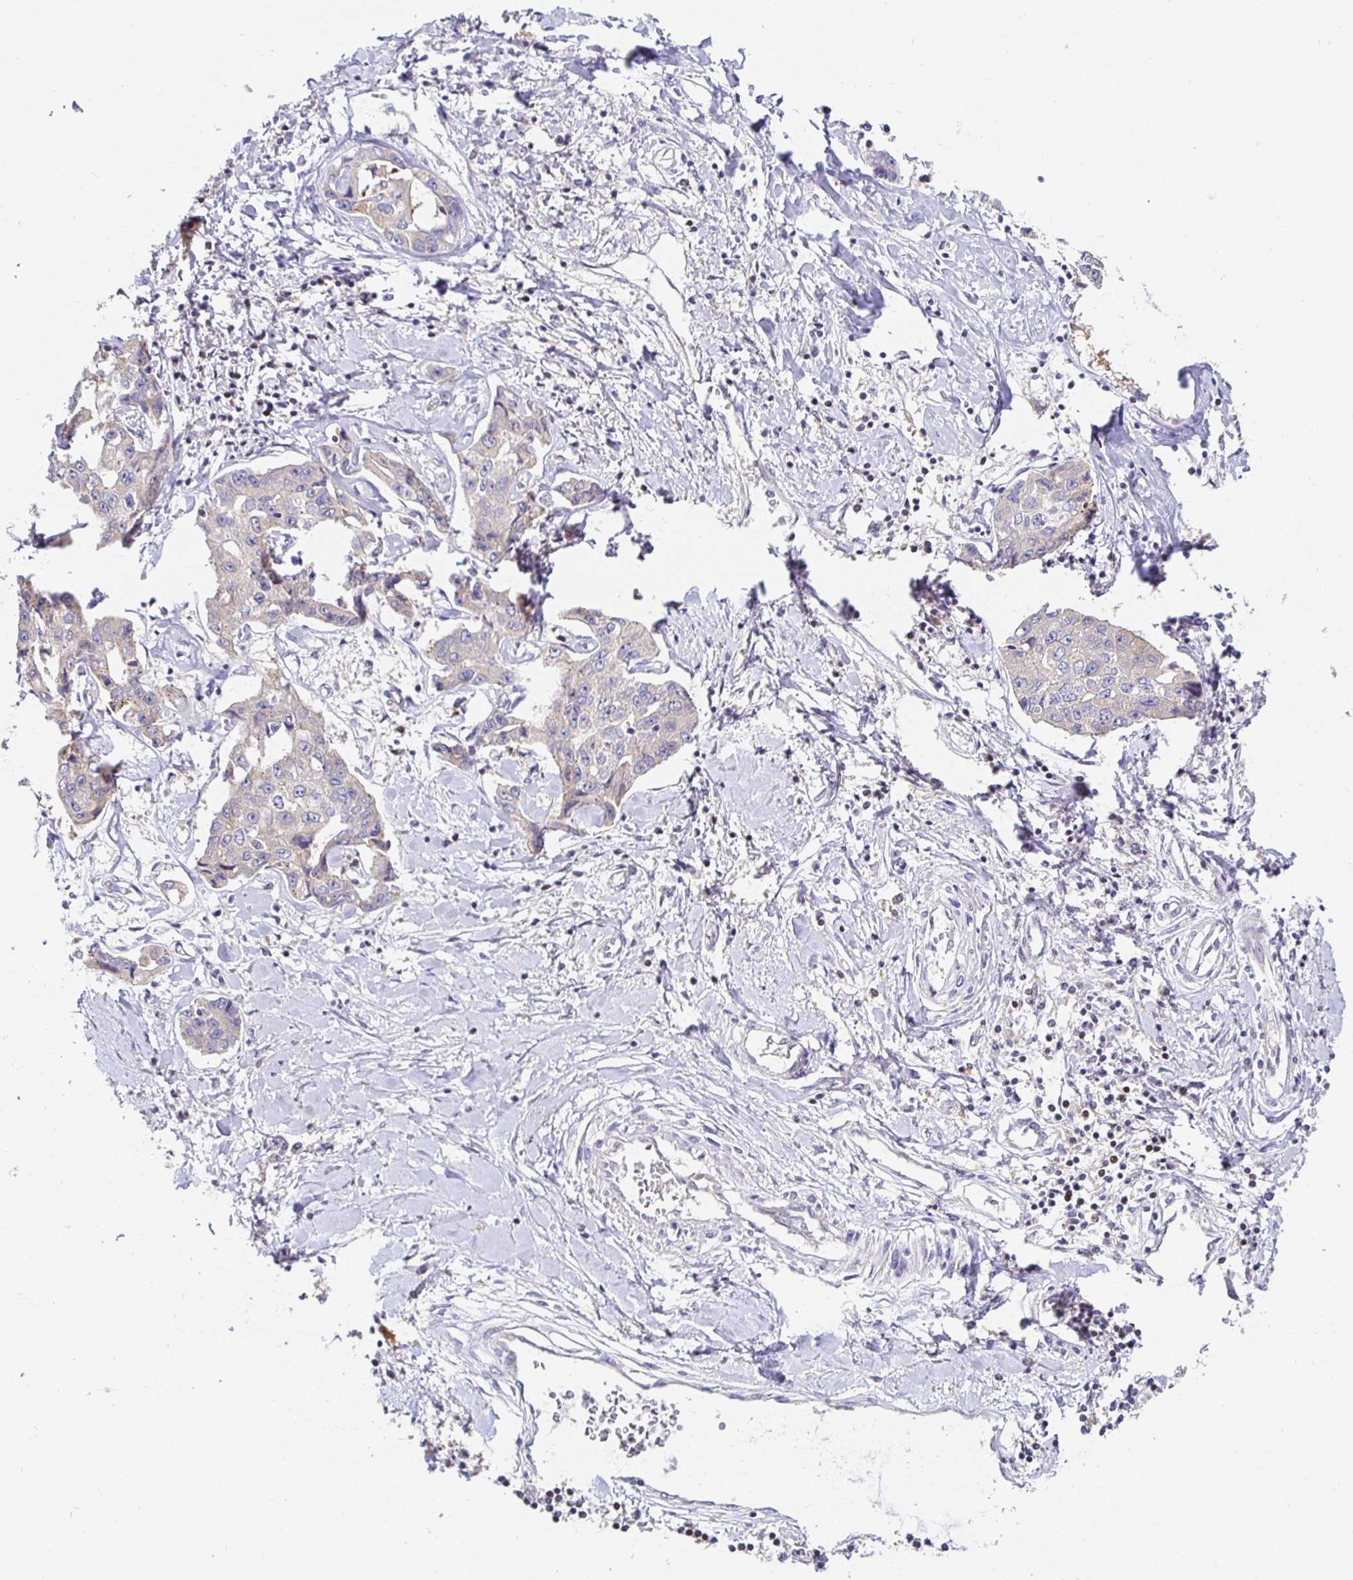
{"staining": {"intensity": "weak", "quantity": "<25%", "location": "cytoplasmic/membranous"}, "tissue": "liver cancer", "cell_type": "Tumor cells", "image_type": "cancer", "snomed": [{"axis": "morphology", "description": "Cholangiocarcinoma"}, {"axis": "topography", "description": "Liver"}], "caption": "Immunohistochemical staining of human liver cancer (cholangiocarcinoma) exhibits no significant expression in tumor cells.", "gene": "SATB1", "patient": {"sex": "male", "age": 59}}